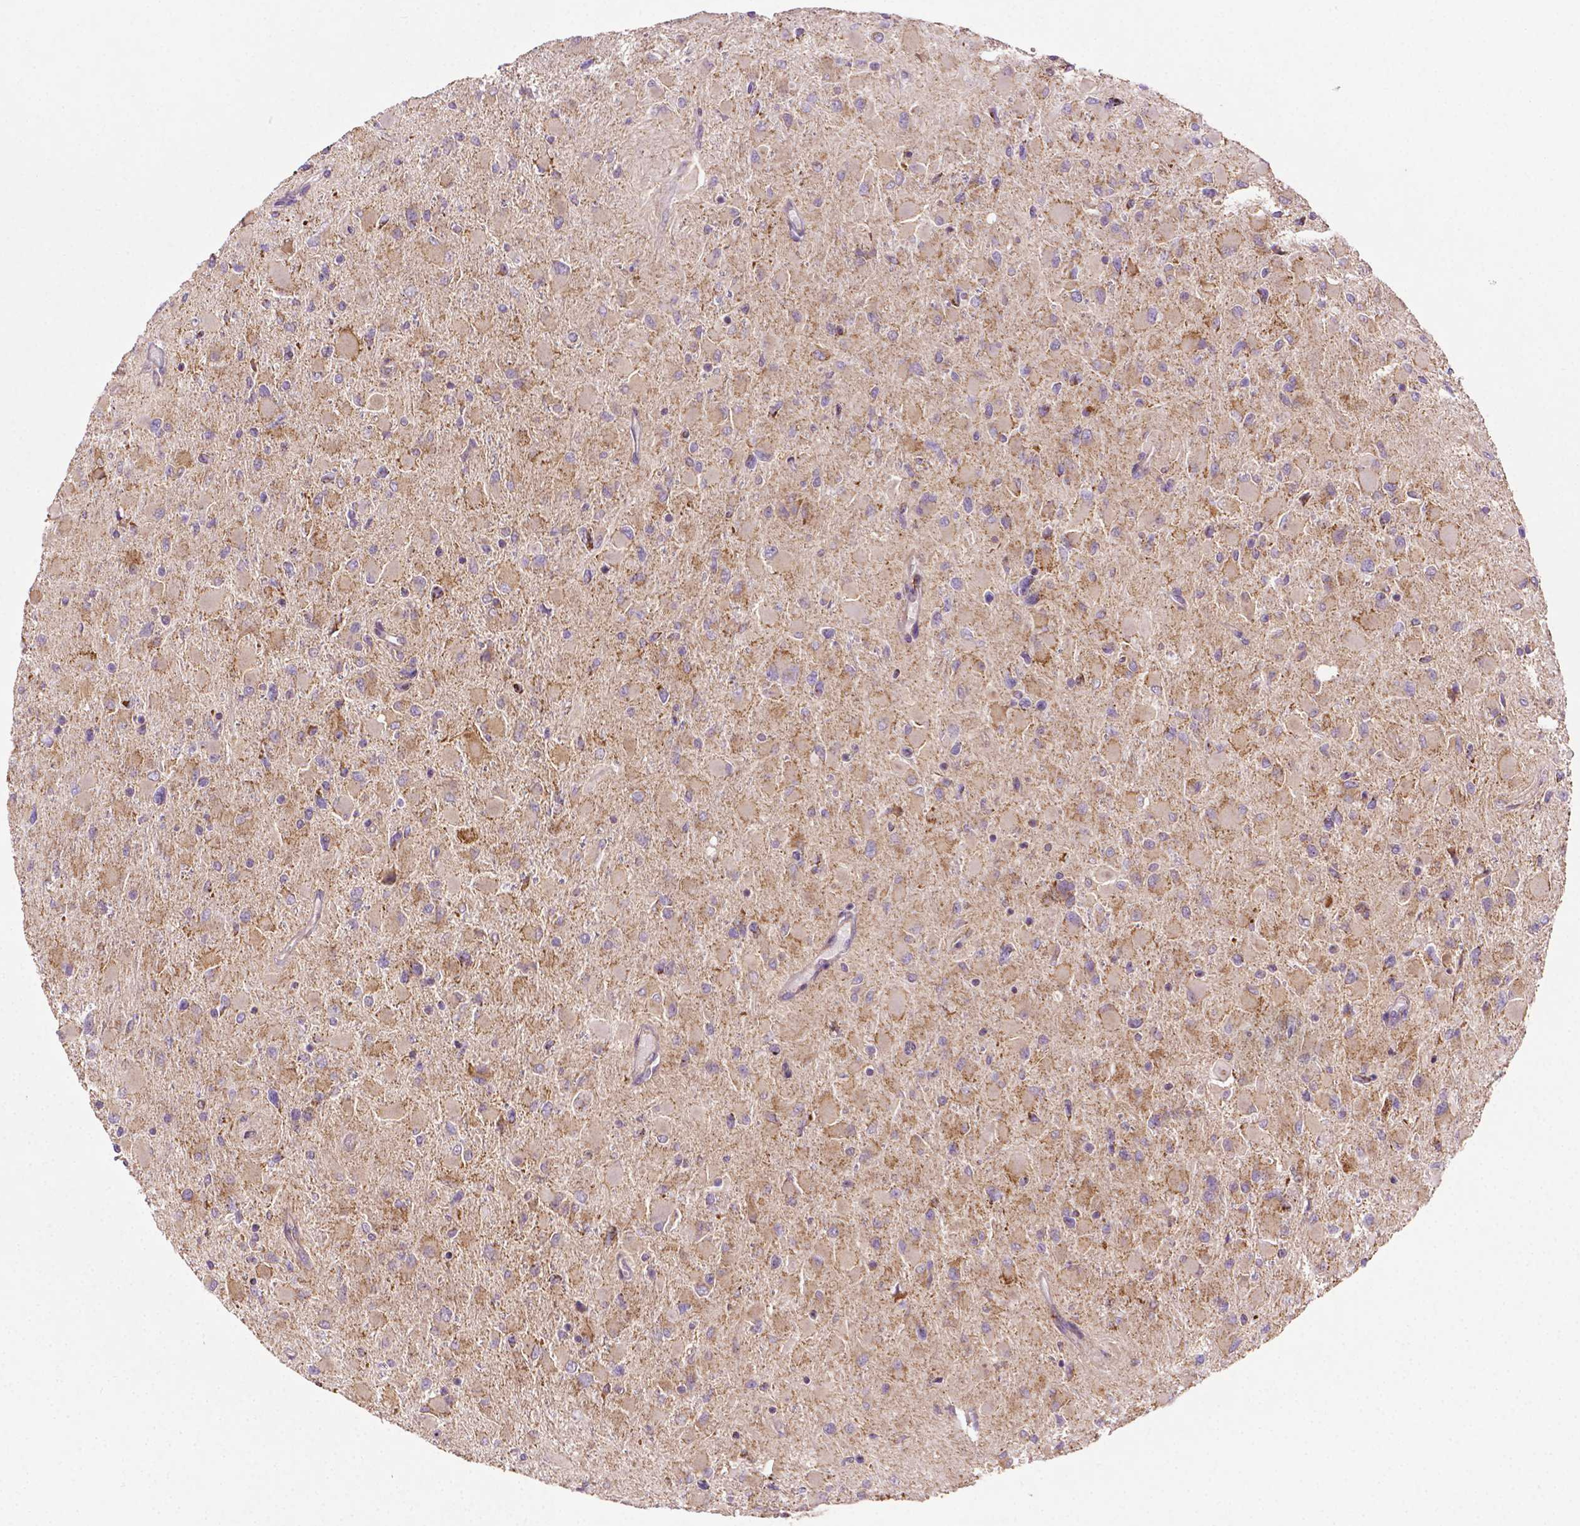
{"staining": {"intensity": "negative", "quantity": "none", "location": "none"}, "tissue": "glioma", "cell_type": "Tumor cells", "image_type": "cancer", "snomed": [{"axis": "morphology", "description": "Glioma, malignant, High grade"}, {"axis": "topography", "description": "Cerebral cortex"}], "caption": "This is an IHC histopathology image of glioma. There is no positivity in tumor cells.", "gene": "ILVBL", "patient": {"sex": "female", "age": 36}}